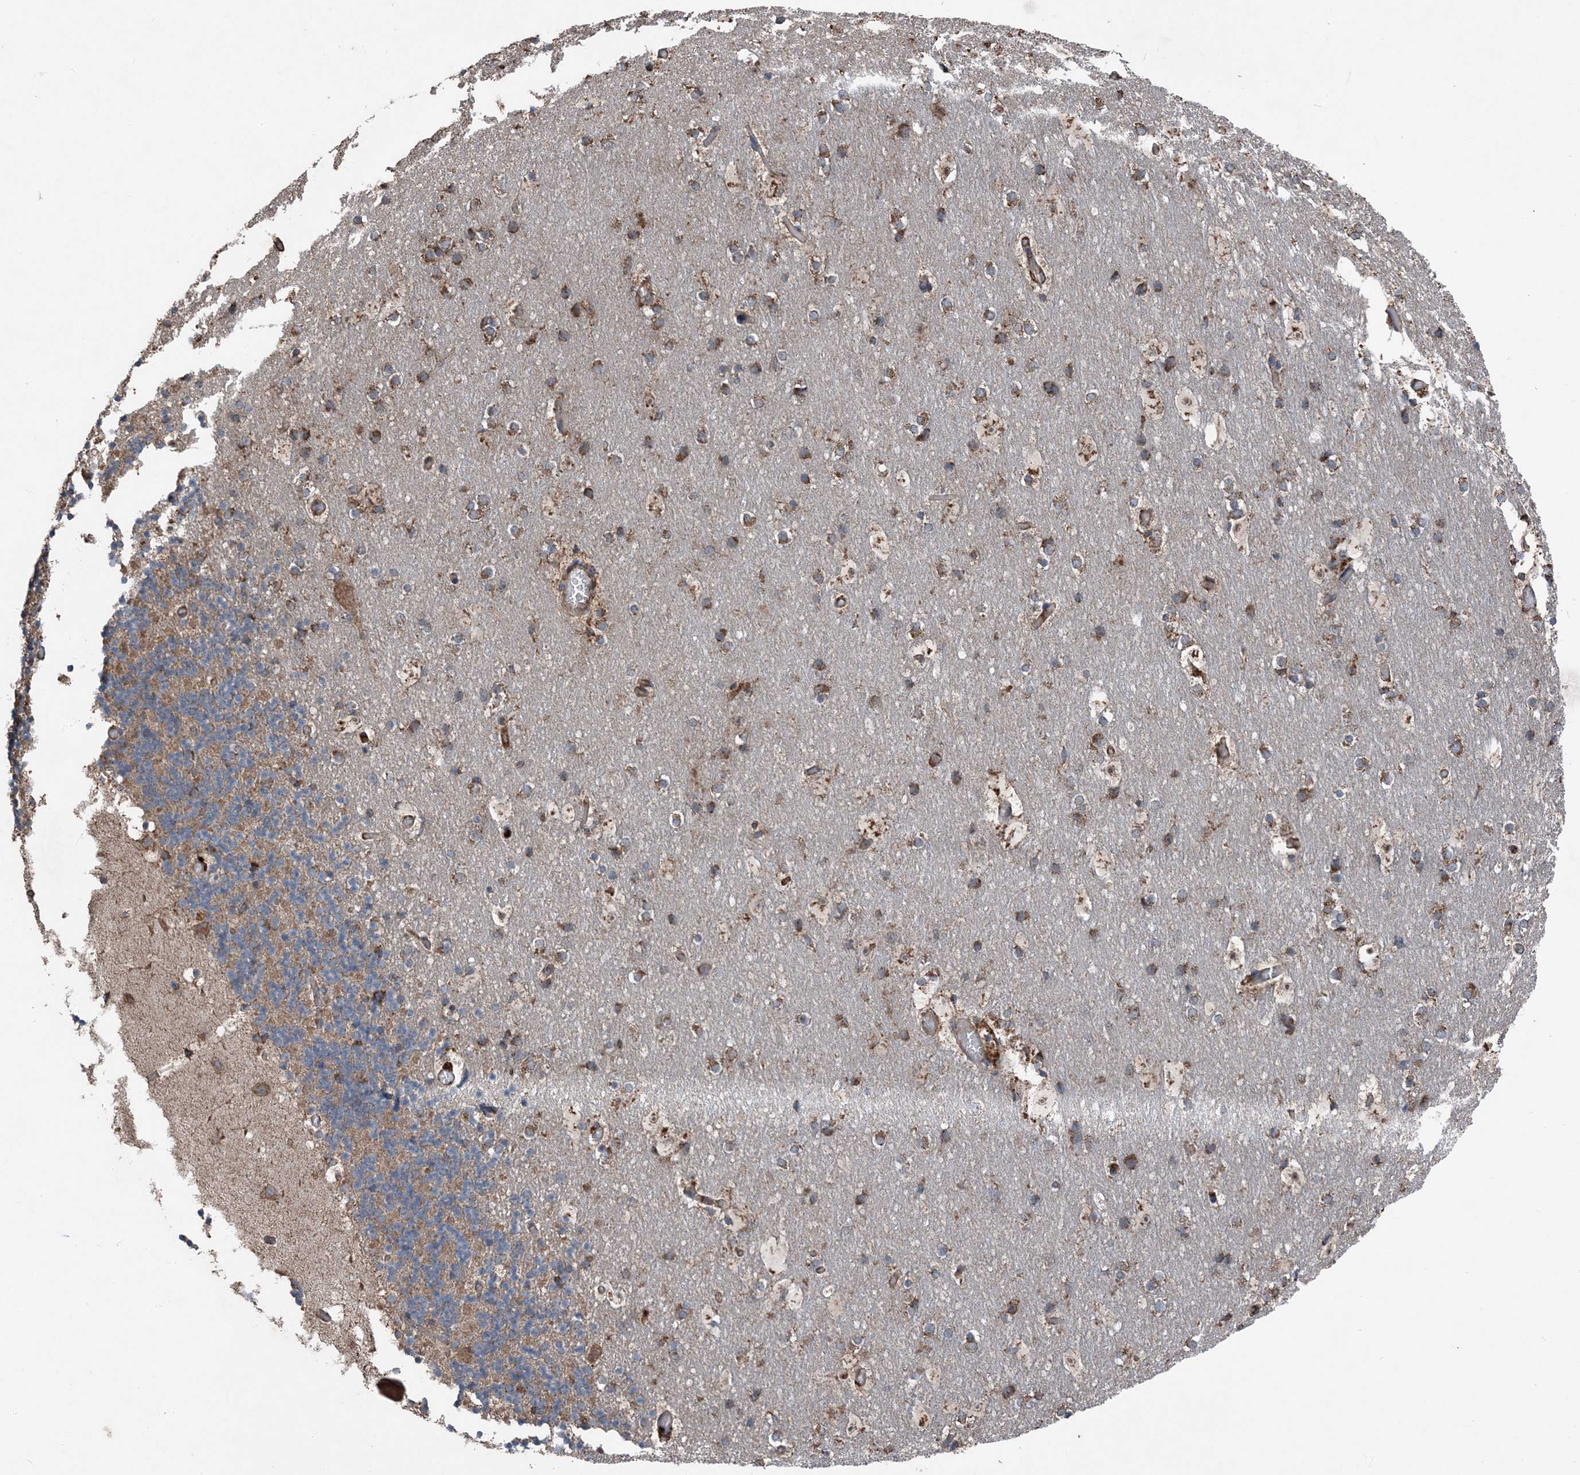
{"staining": {"intensity": "moderate", "quantity": "25%-75%", "location": "cytoplasmic/membranous"}, "tissue": "cerebellum", "cell_type": "Cells in granular layer", "image_type": "normal", "snomed": [{"axis": "morphology", "description": "Normal tissue, NOS"}, {"axis": "topography", "description": "Cerebellum"}], "caption": "IHC photomicrograph of benign cerebellum: cerebellum stained using IHC reveals medium levels of moderate protein expression localized specifically in the cytoplasmic/membranous of cells in granular layer, appearing as a cytoplasmic/membranous brown color.", "gene": "PDIA6", "patient": {"sex": "male", "age": 57}}